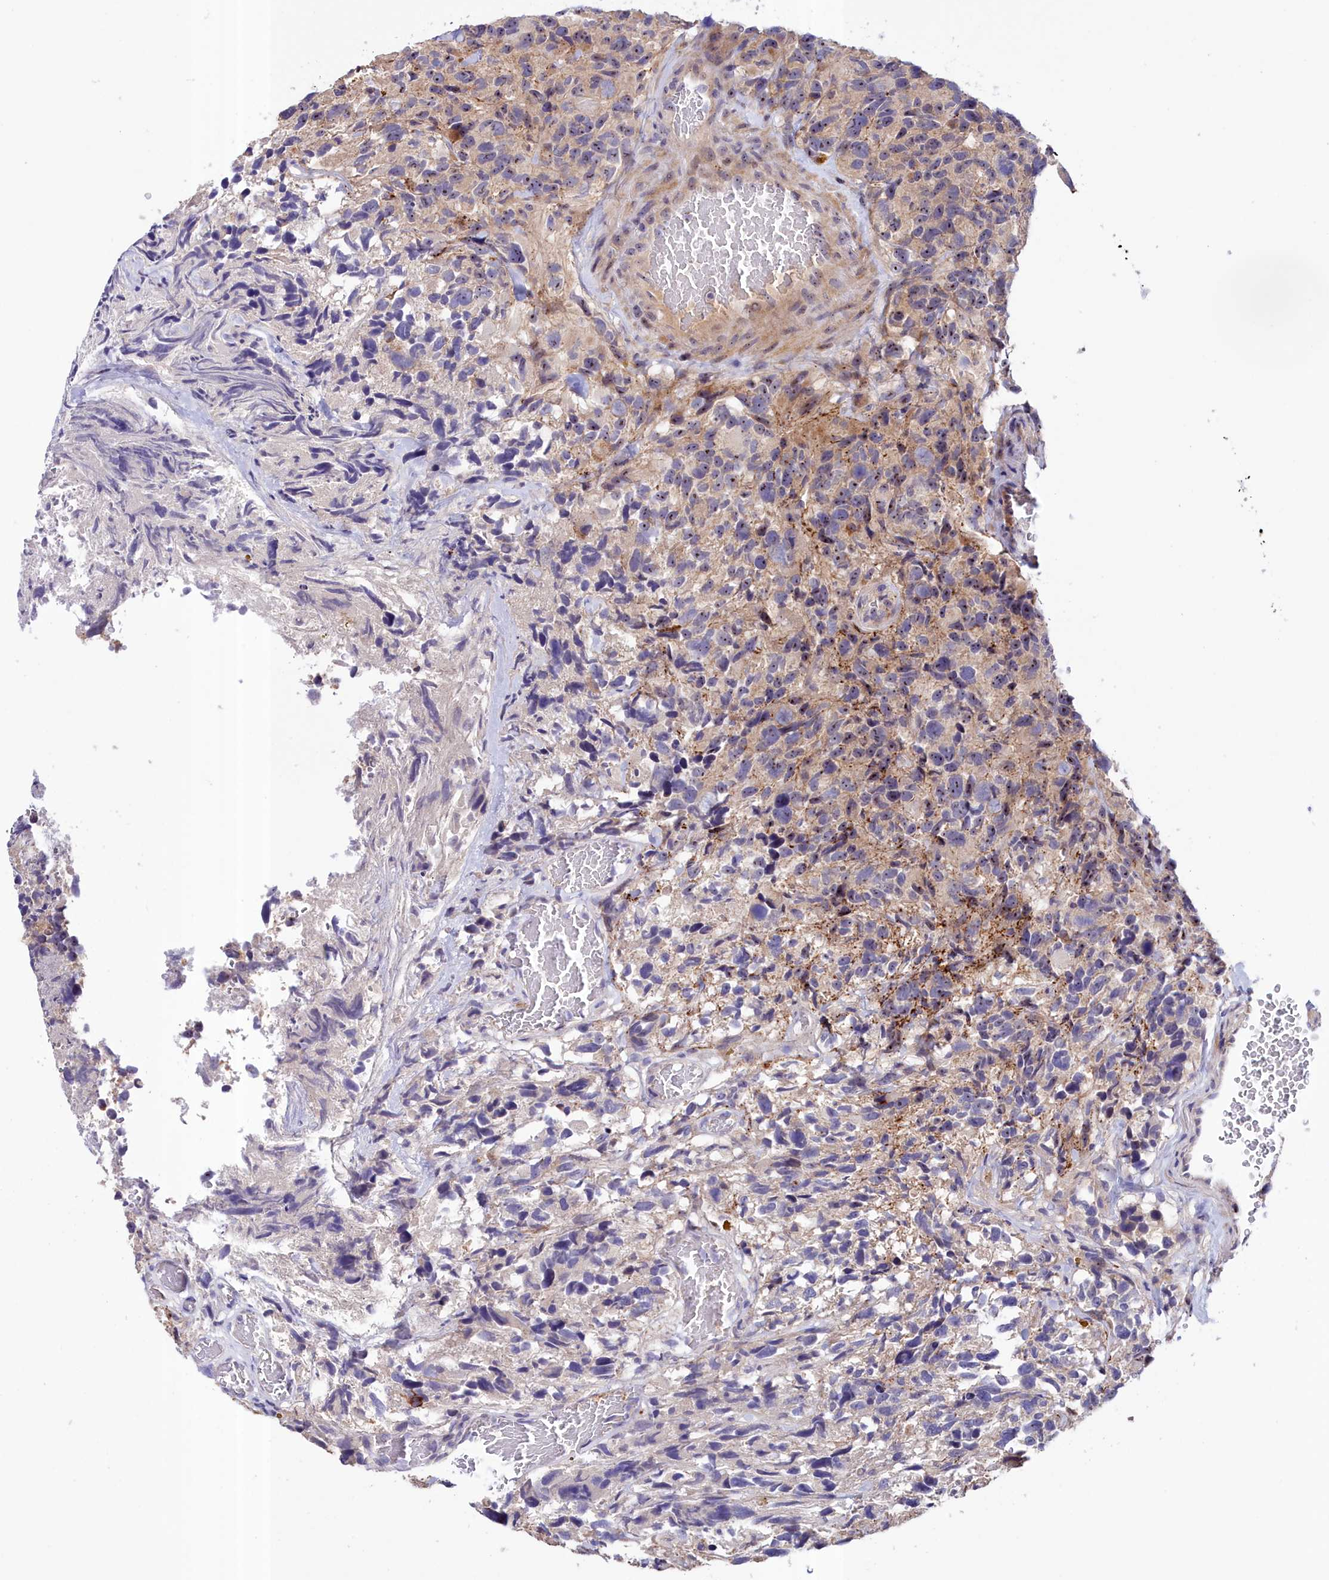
{"staining": {"intensity": "weak", "quantity": "25%-75%", "location": "cytoplasmic/membranous,nuclear"}, "tissue": "glioma", "cell_type": "Tumor cells", "image_type": "cancer", "snomed": [{"axis": "morphology", "description": "Glioma, malignant, High grade"}, {"axis": "topography", "description": "Brain"}], "caption": "Glioma stained for a protein (brown) exhibits weak cytoplasmic/membranous and nuclear positive positivity in about 25%-75% of tumor cells.", "gene": "NEURL4", "patient": {"sex": "male", "age": 69}}